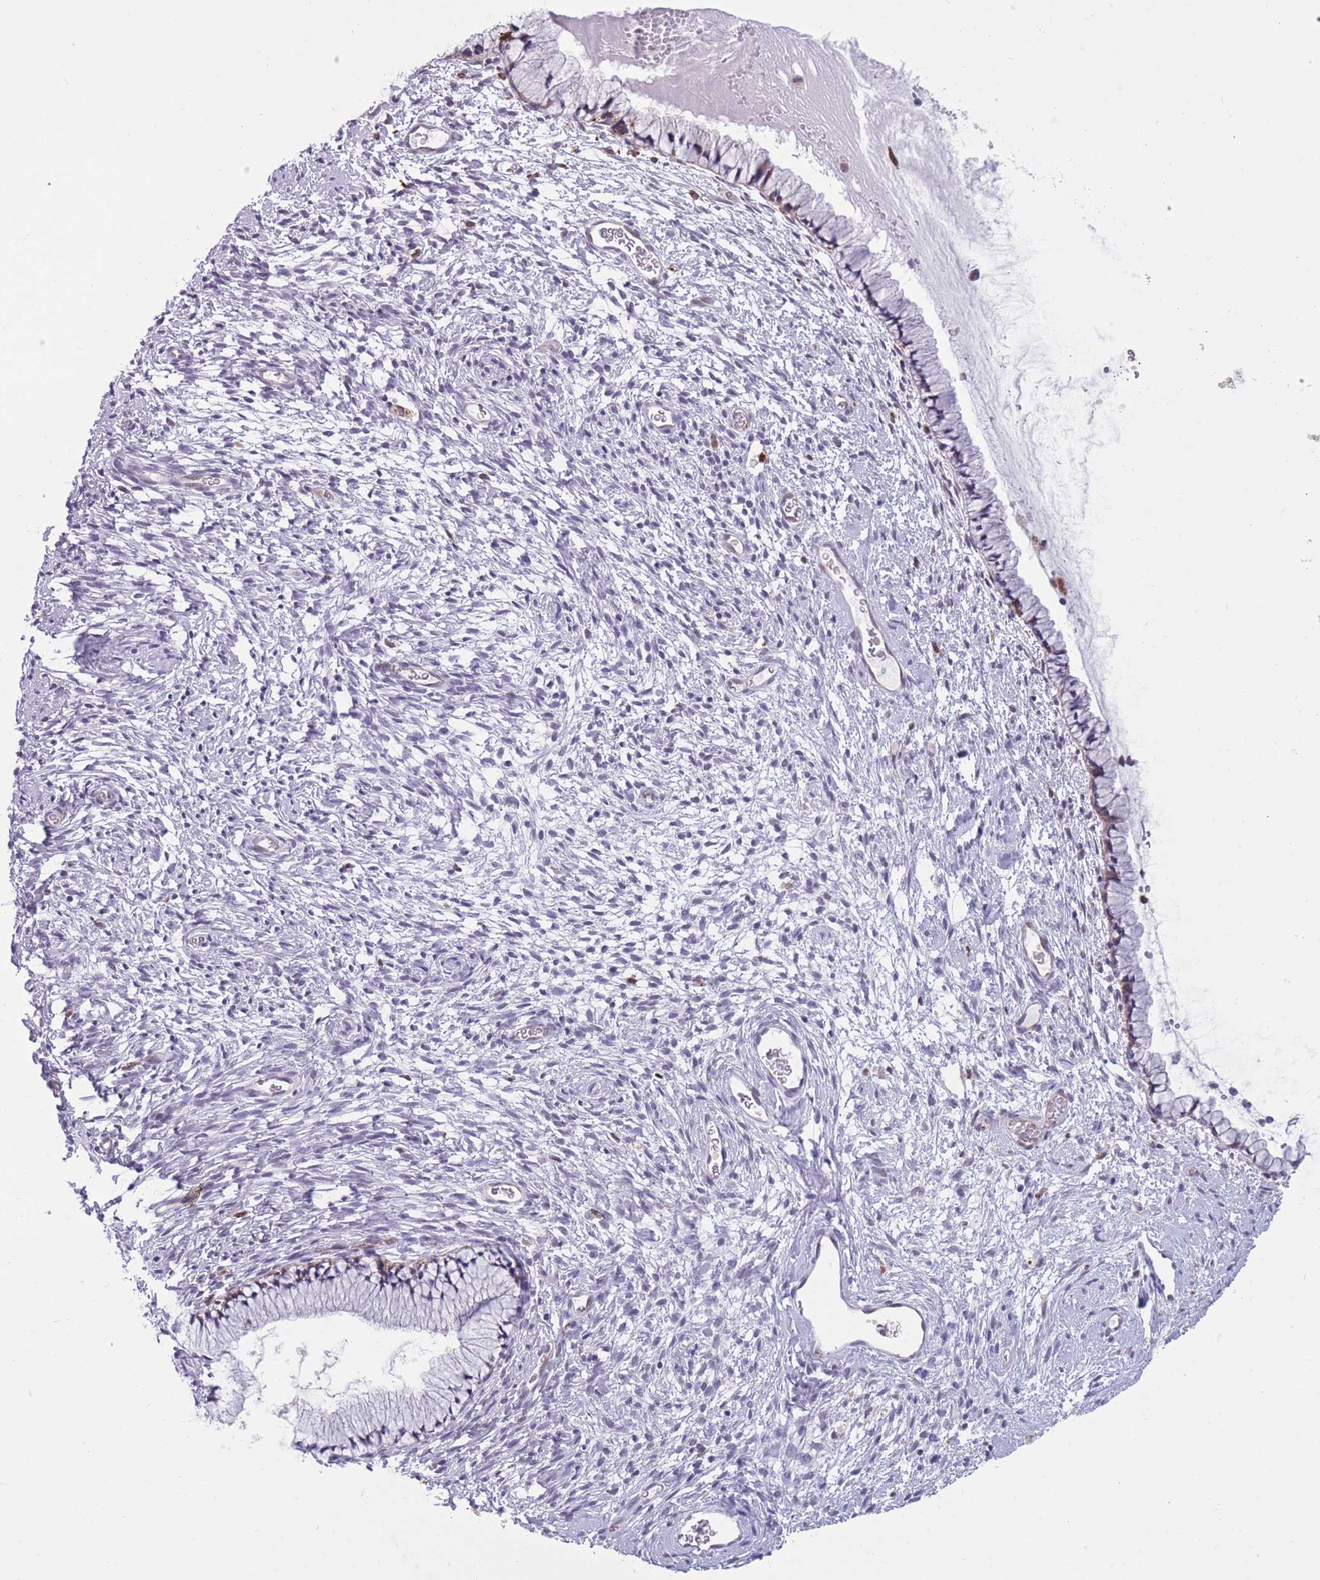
{"staining": {"intensity": "moderate", "quantity": "25%-75%", "location": "cytoplasmic/membranous"}, "tissue": "cervix", "cell_type": "Glandular cells", "image_type": "normal", "snomed": [{"axis": "morphology", "description": "Normal tissue, NOS"}, {"axis": "topography", "description": "Cervix"}], "caption": "Protein staining demonstrates moderate cytoplasmic/membranous expression in about 25%-75% of glandular cells in unremarkable cervix.", "gene": "TMEM121", "patient": {"sex": "female", "age": 76}}